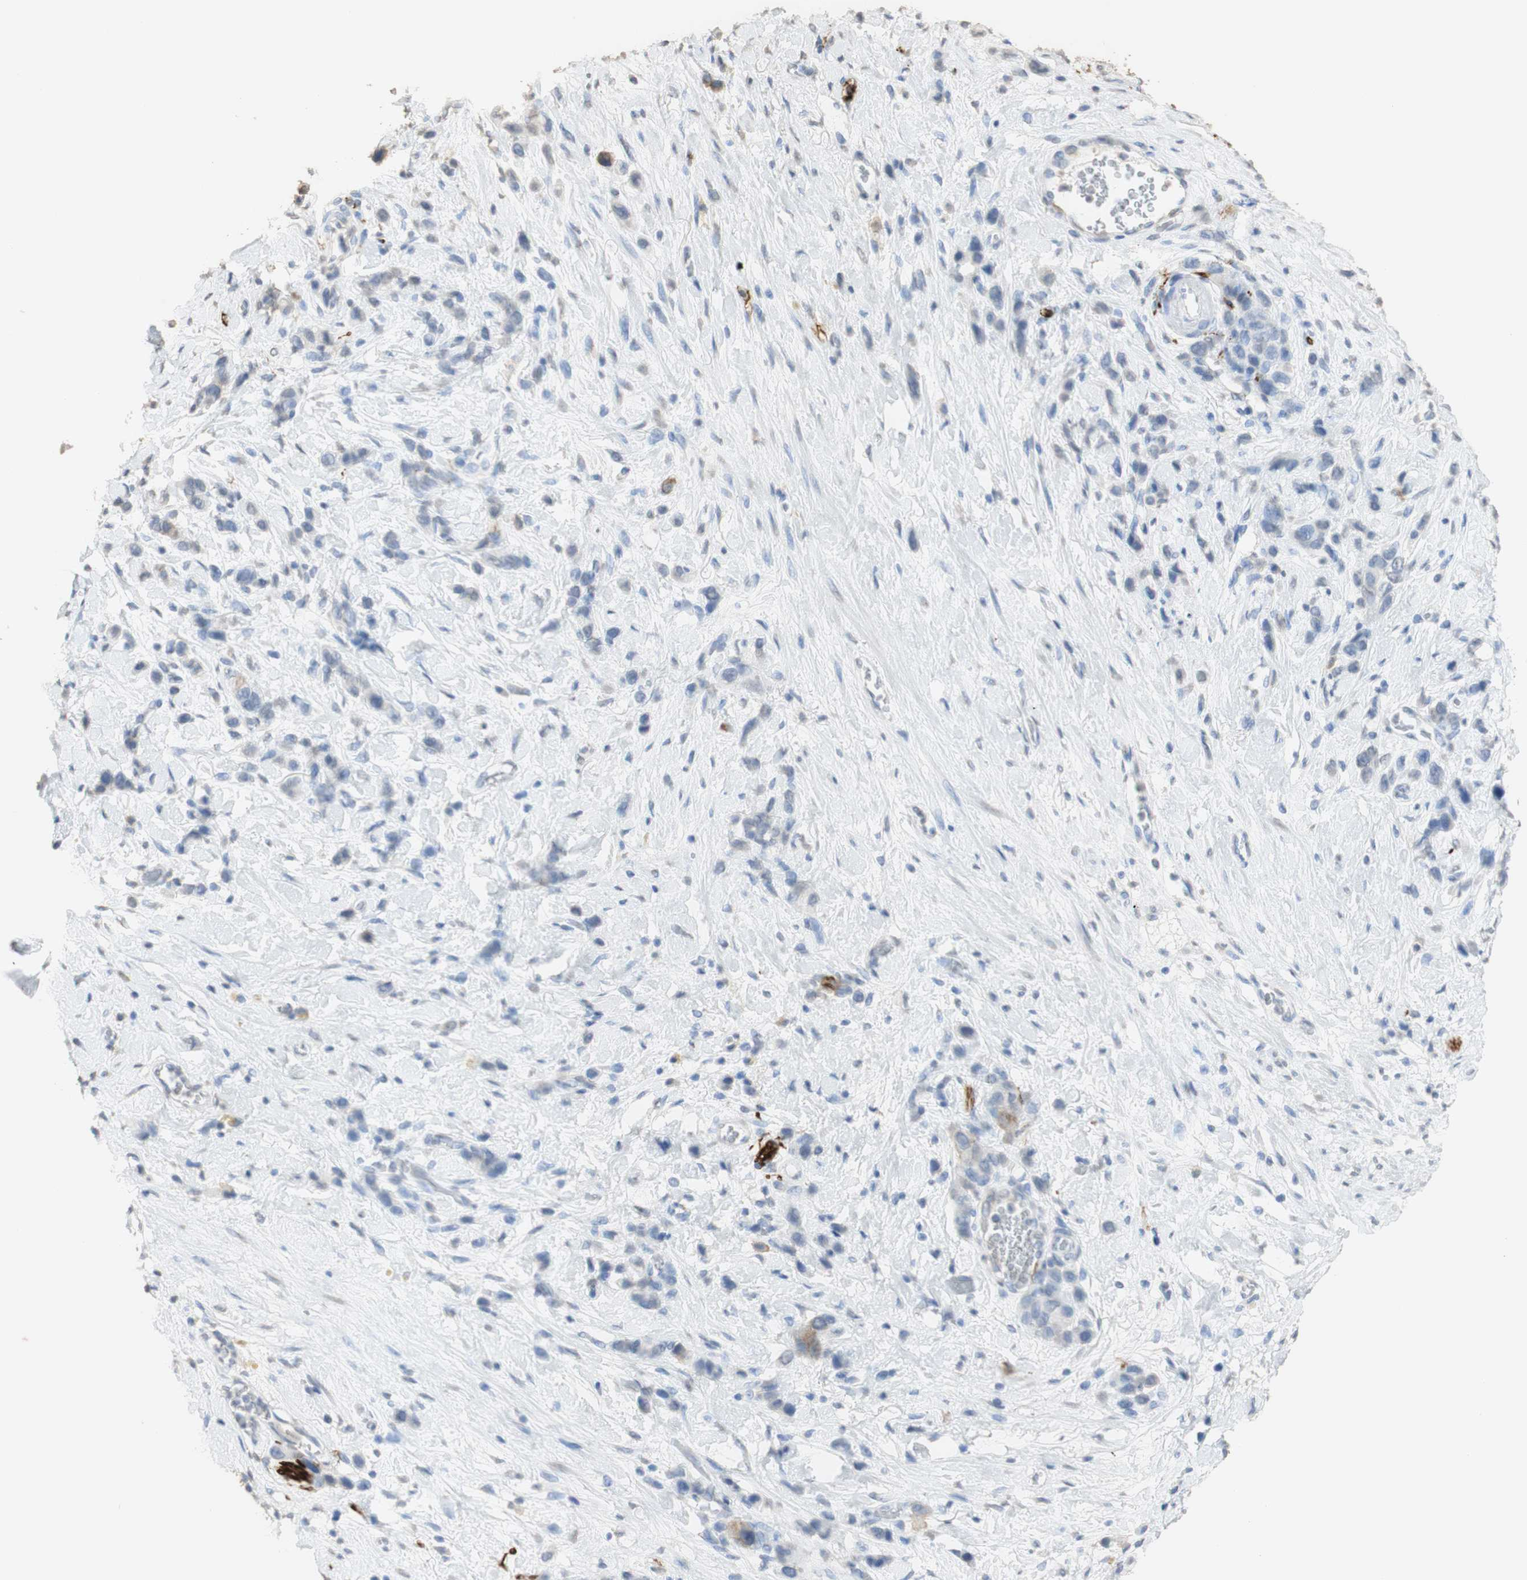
{"staining": {"intensity": "negative", "quantity": "none", "location": "none"}, "tissue": "stomach cancer", "cell_type": "Tumor cells", "image_type": "cancer", "snomed": [{"axis": "morphology", "description": "Adenocarcinoma, NOS"}, {"axis": "morphology", "description": "Adenocarcinoma, High grade"}, {"axis": "topography", "description": "Stomach, upper"}, {"axis": "topography", "description": "Stomach, lower"}], "caption": "IHC of stomach cancer shows no staining in tumor cells. (IHC, brightfield microscopy, high magnification).", "gene": "L1CAM", "patient": {"sex": "female", "age": 65}}